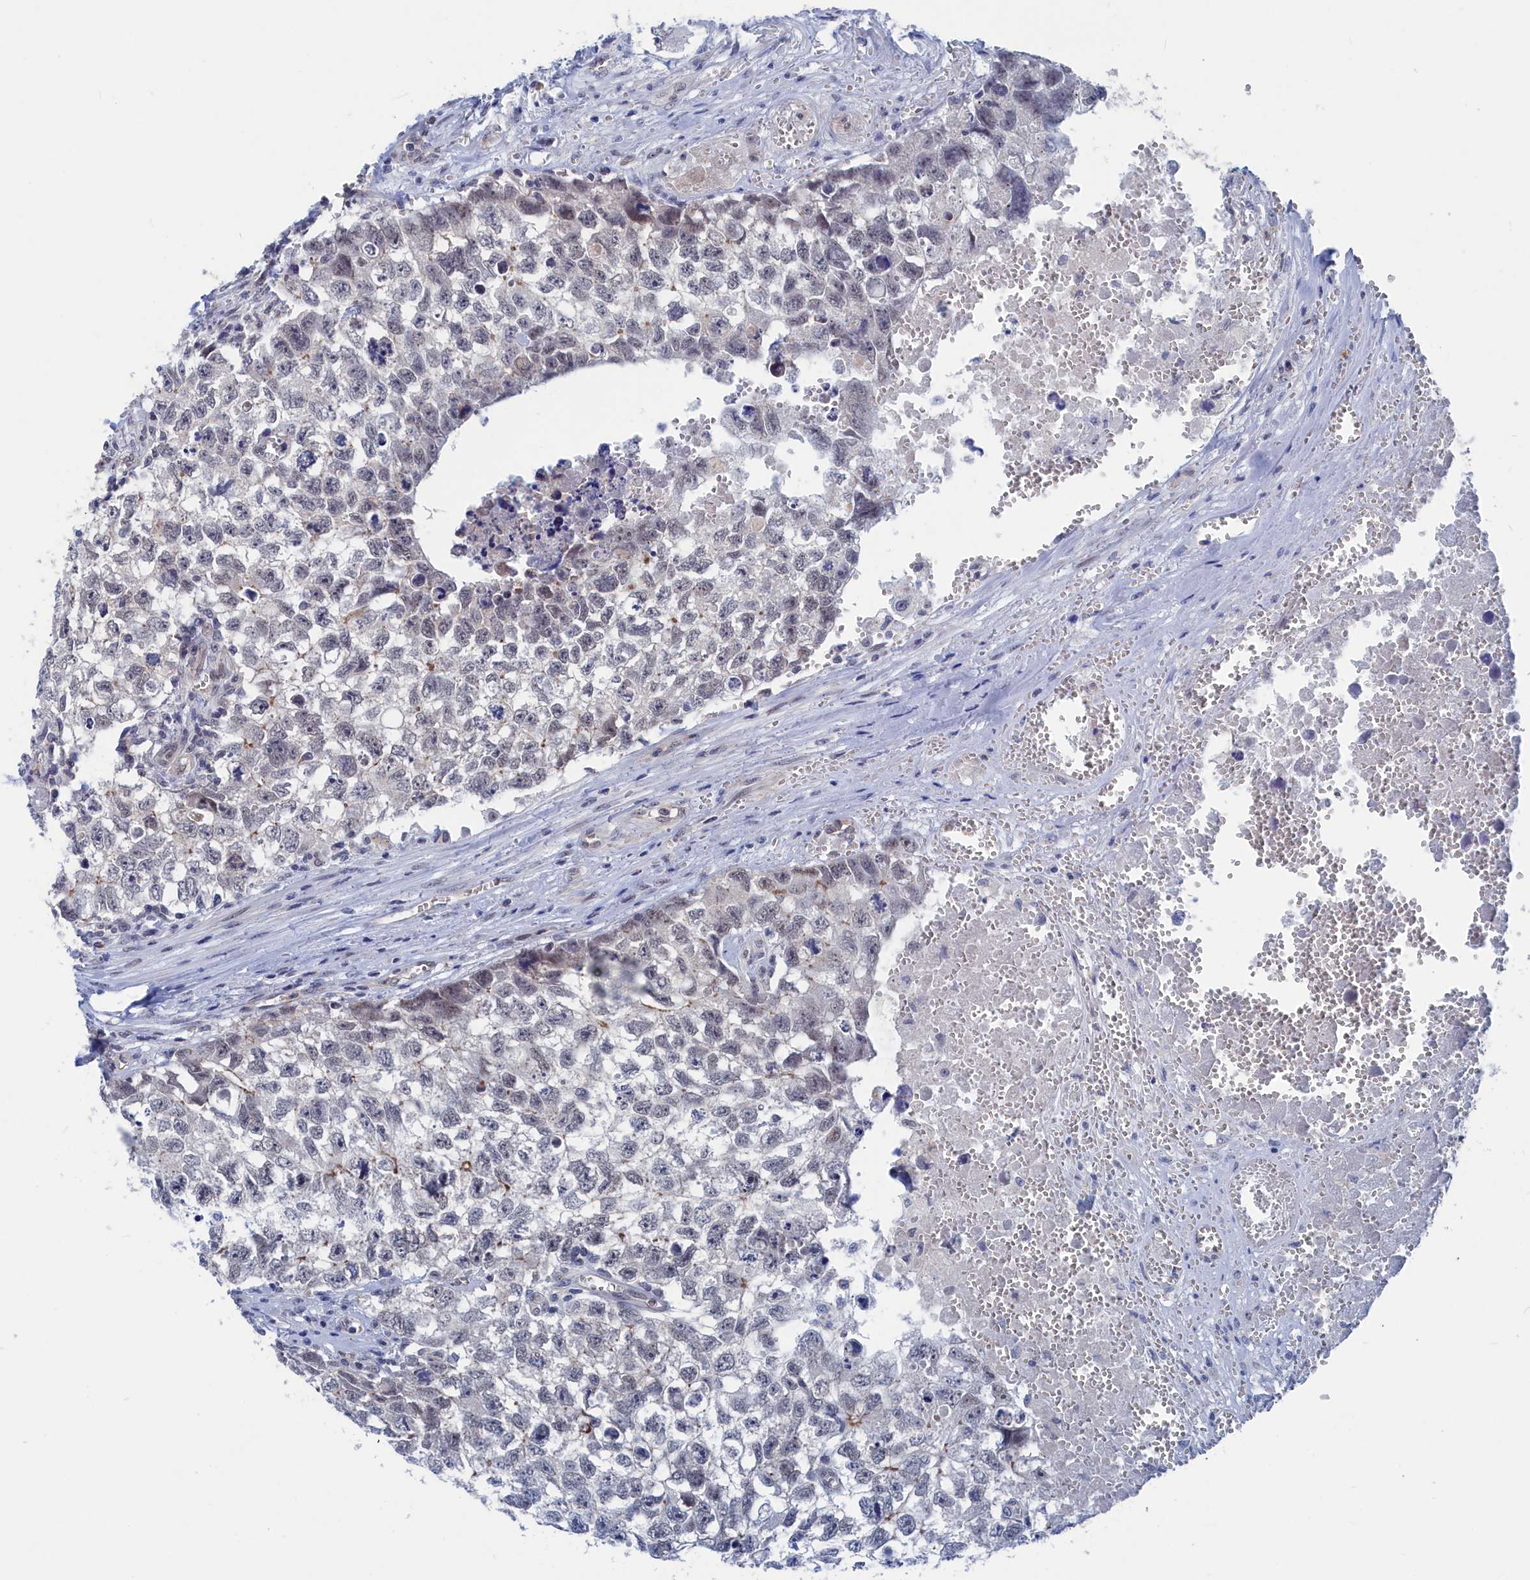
{"staining": {"intensity": "negative", "quantity": "none", "location": "none"}, "tissue": "testis cancer", "cell_type": "Tumor cells", "image_type": "cancer", "snomed": [{"axis": "morphology", "description": "Seminoma, NOS"}, {"axis": "morphology", "description": "Carcinoma, Embryonal, NOS"}, {"axis": "topography", "description": "Testis"}], "caption": "Immunohistochemical staining of human testis seminoma demonstrates no significant staining in tumor cells.", "gene": "MARCHF3", "patient": {"sex": "male", "age": 29}}